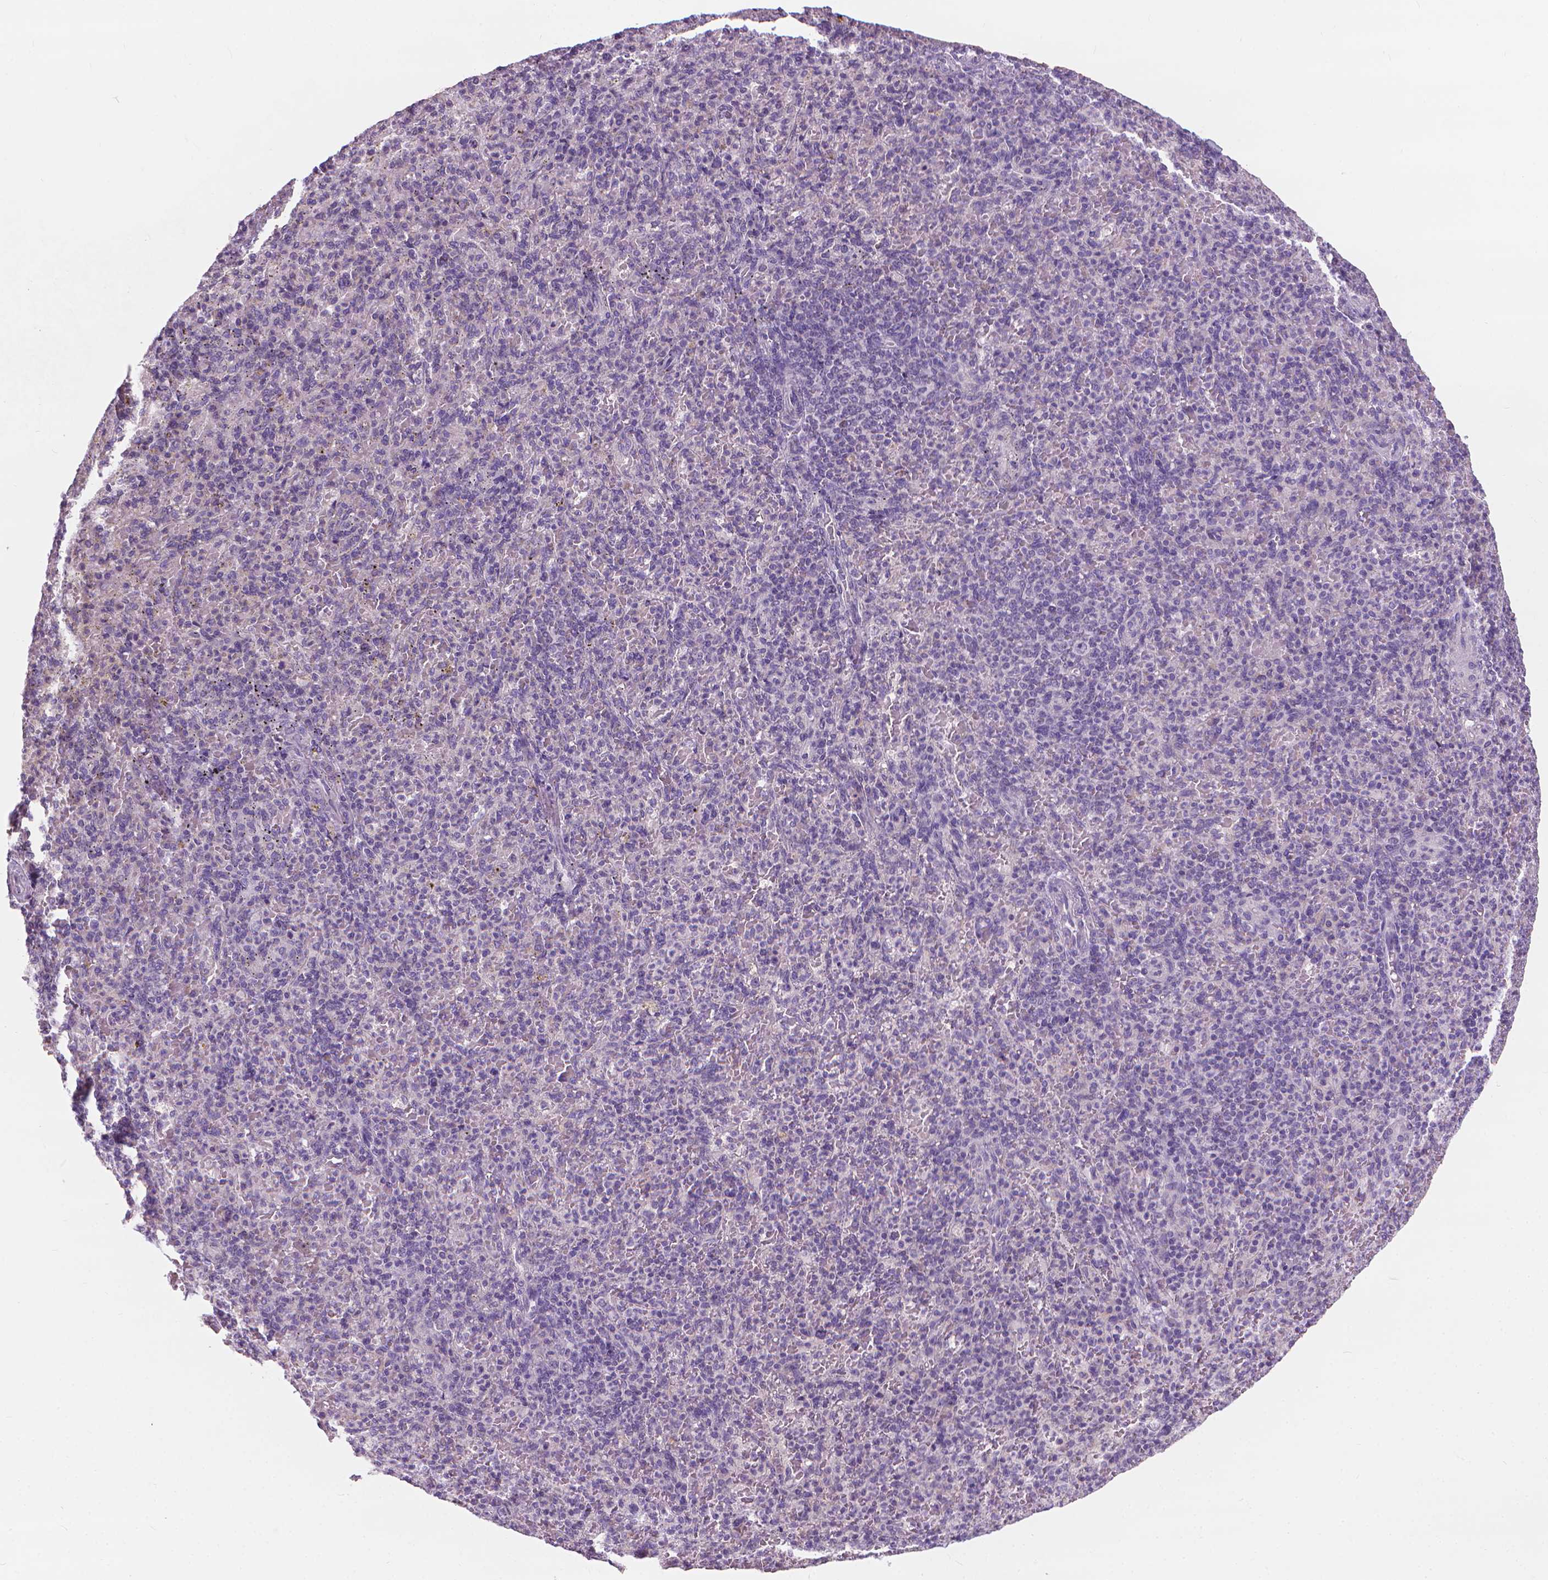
{"staining": {"intensity": "negative", "quantity": "none", "location": "none"}, "tissue": "spleen", "cell_type": "Cells in red pulp", "image_type": "normal", "snomed": [{"axis": "morphology", "description": "Normal tissue, NOS"}, {"axis": "topography", "description": "Spleen"}], "caption": "IHC of unremarkable human spleen reveals no expression in cells in red pulp.", "gene": "GPRC5A", "patient": {"sex": "female", "age": 74}}